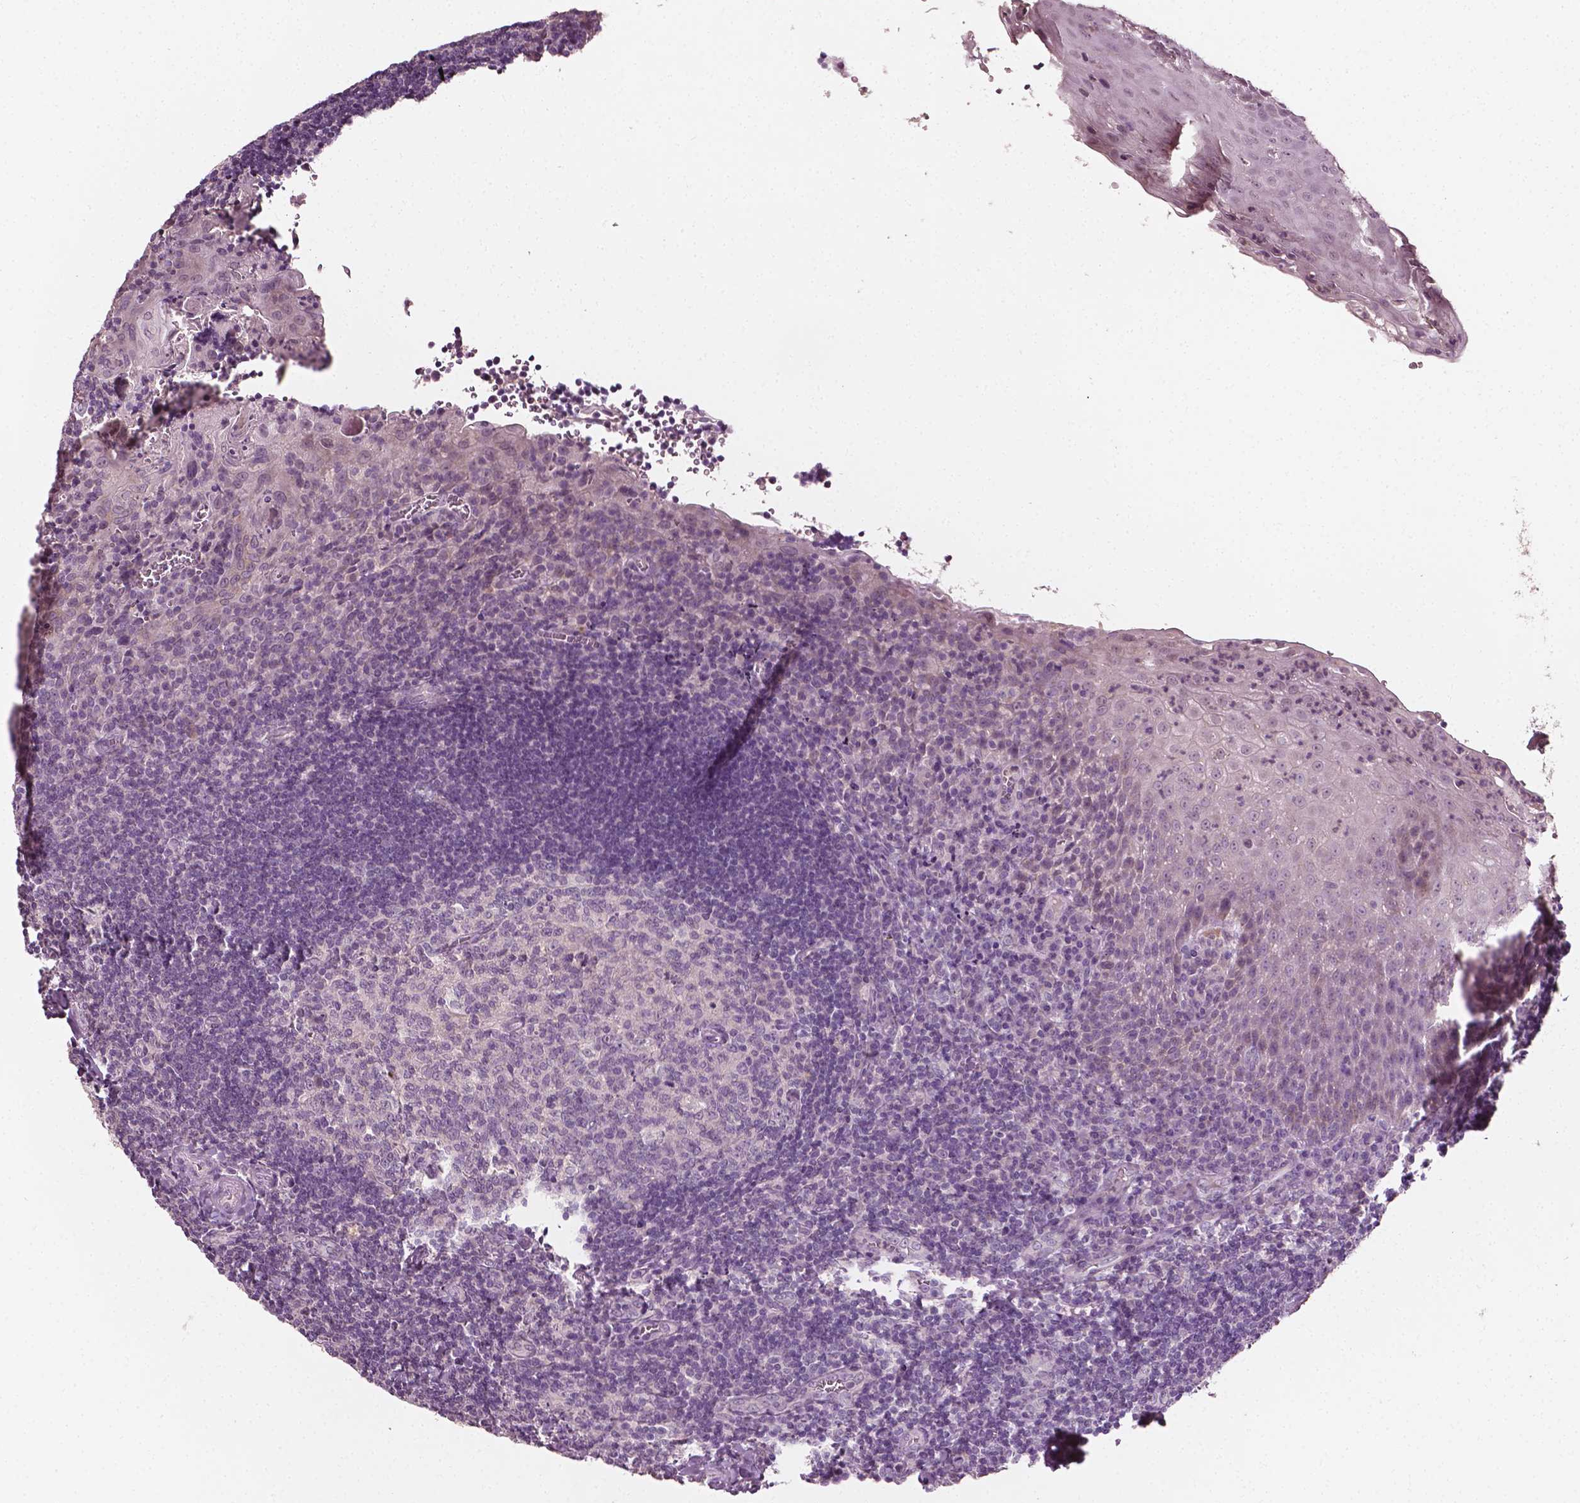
{"staining": {"intensity": "negative", "quantity": "none", "location": "none"}, "tissue": "tonsil", "cell_type": "Germinal center cells", "image_type": "normal", "snomed": [{"axis": "morphology", "description": "Normal tissue, NOS"}, {"axis": "morphology", "description": "Inflammation, NOS"}, {"axis": "topography", "description": "Tonsil"}], "caption": "High power microscopy histopathology image of an immunohistochemistry (IHC) photomicrograph of unremarkable tonsil, revealing no significant expression in germinal center cells. (Brightfield microscopy of DAB immunohistochemistry at high magnification).", "gene": "PLA2R1", "patient": {"sex": "female", "age": 31}}